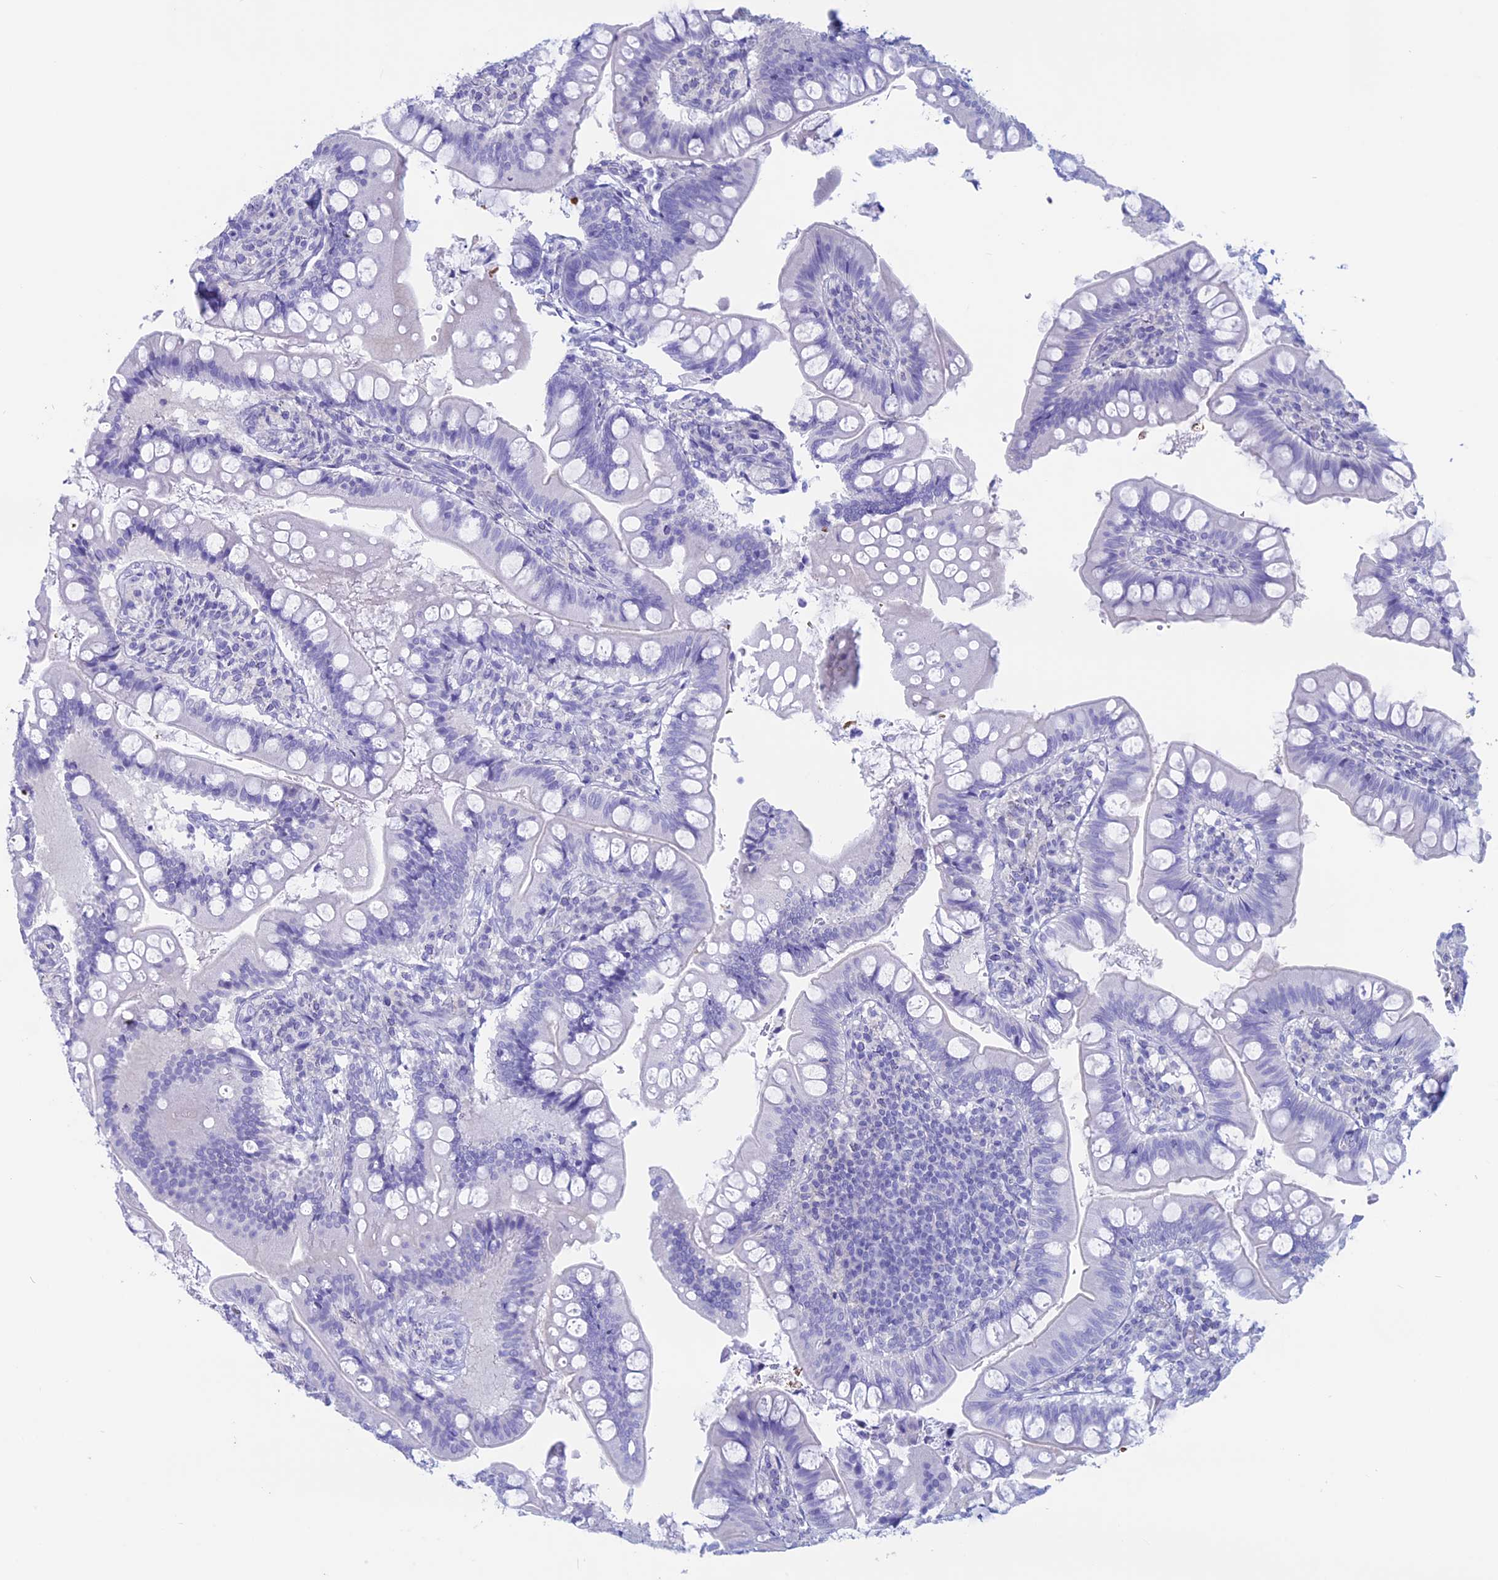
{"staining": {"intensity": "negative", "quantity": "none", "location": "none"}, "tissue": "small intestine", "cell_type": "Glandular cells", "image_type": "normal", "snomed": [{"axis": "morphology", "description": "Normal tissue, NOS"}, {"axis": "topography", "description": "Small intestine"}], "caption": "Glandular cells show no significant expression in unremarkable small intestine.", "gene": "RP1", "patient": {"sex": "male", "age": 7}}